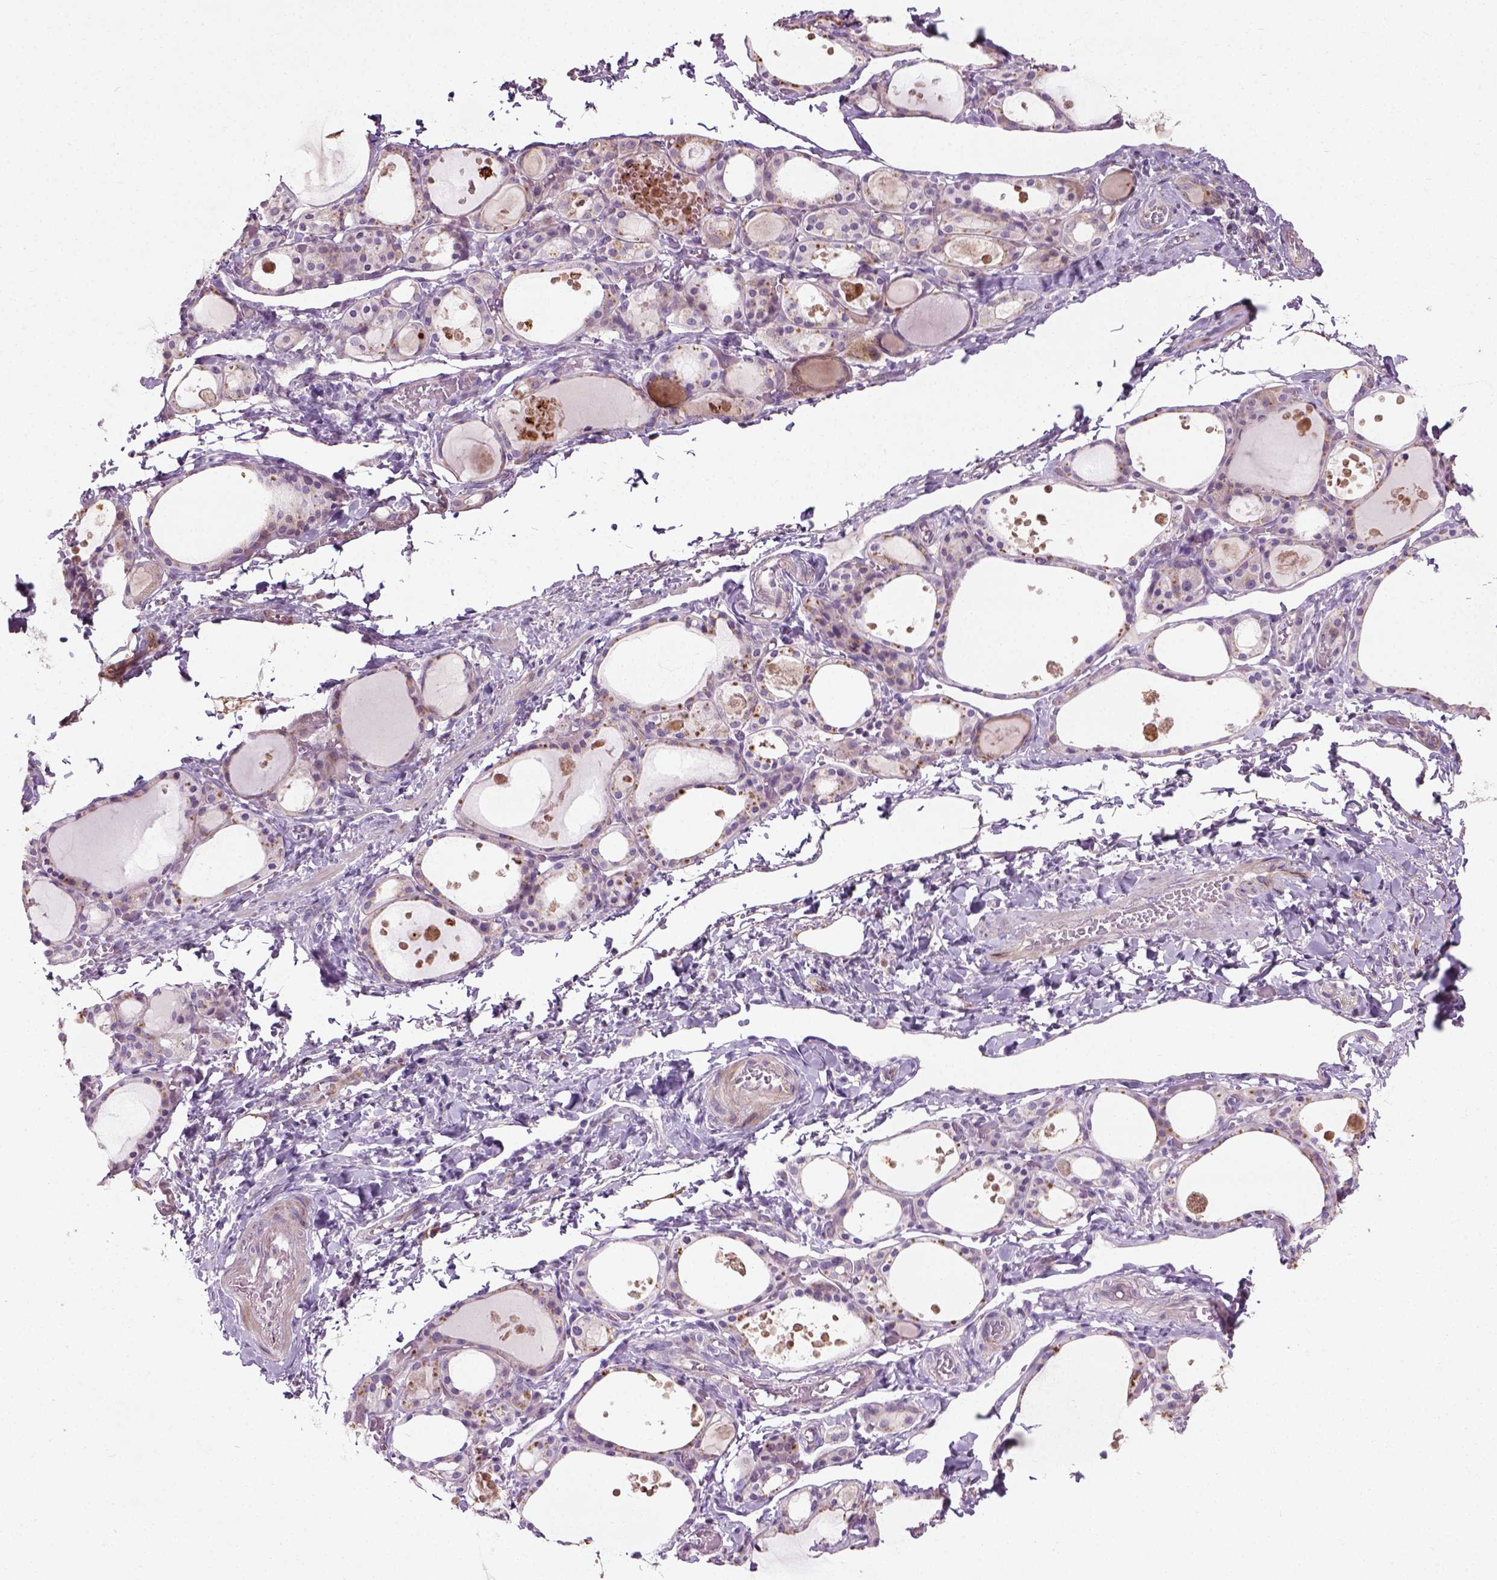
{"staining": {"intensity": "weak", "quantity": "25%-75%", "location": "cytoplasmic/membranous"}, "tissue": "thyroid gland", "cell_type": "Glandular cells", "image_type": "normal", "snomed": [{"axis": "morphology", "description": "Normal tissue, NOS"}, {"axis": "topography", "description": "Thyroid gland"}], "caption": "Weak cytoplasmic/membranous staining is seen in about 25%-75% of glandular cells in unremarkable thyroid gland.", "gene": "PKP3", "patient": {"sex": "male", "age": 68}}